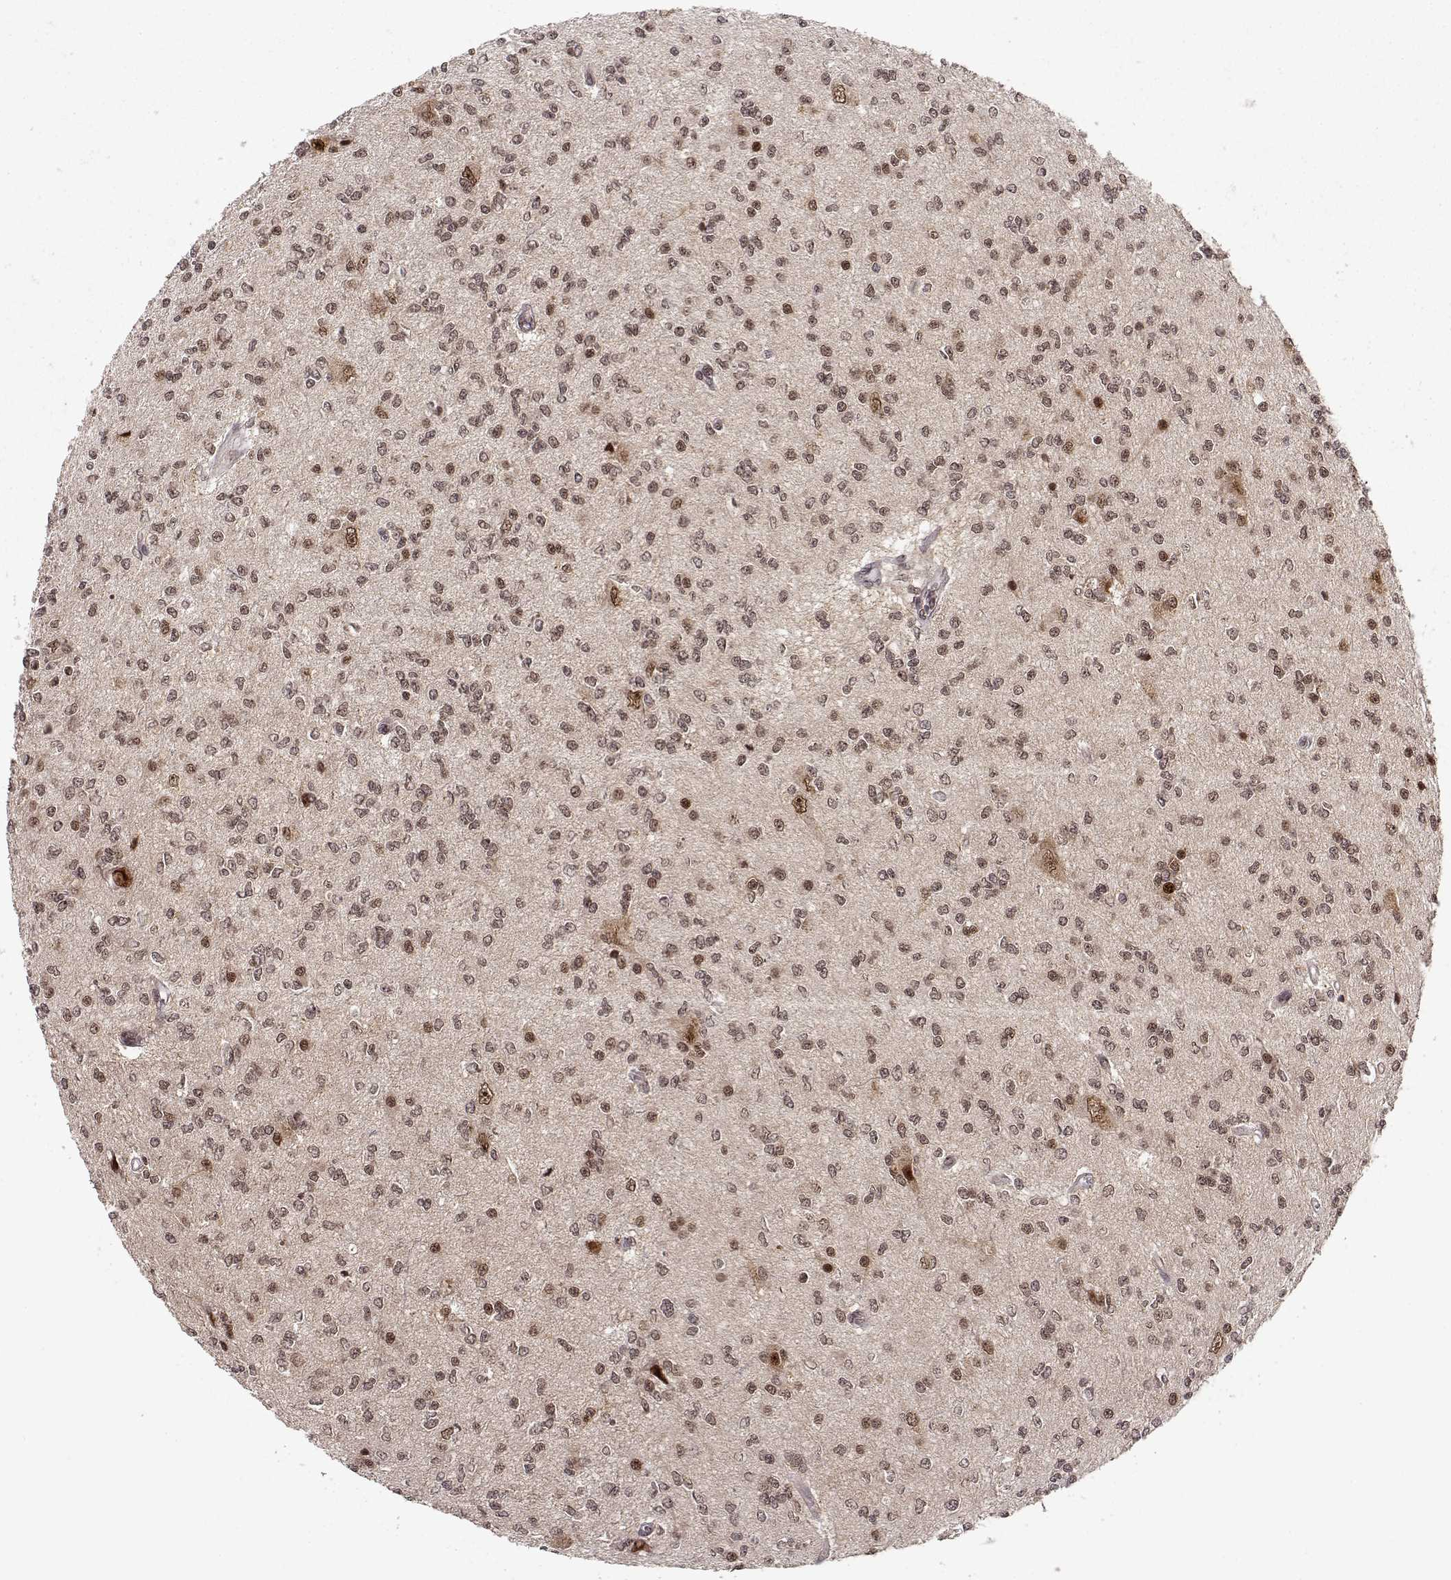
{"staining": {"intensity": "moderate", "quantity": "25%-75%", "location": "nuclear"}, "tissue": "glioma", "cell_type": "Tumor cells", "image_type": "cancer", "snomed": [{"axis": "morphology", "description": "Glioma, malignant, Low grade"}, {"axis": "topography", "description": "Brain"}], "caption": "Protein staining of glioma tissue shows moderate nuclear expression in approximately 25%-75% of tumor cells. (Stains: DAB (3,3'-diaminobenzidine) in brown, nuclei in blue, Microscopy: brightfield microscopy at high magnification).", "gene": "CSNK2A1", "patient": {"sex": "male", "age": 67}}